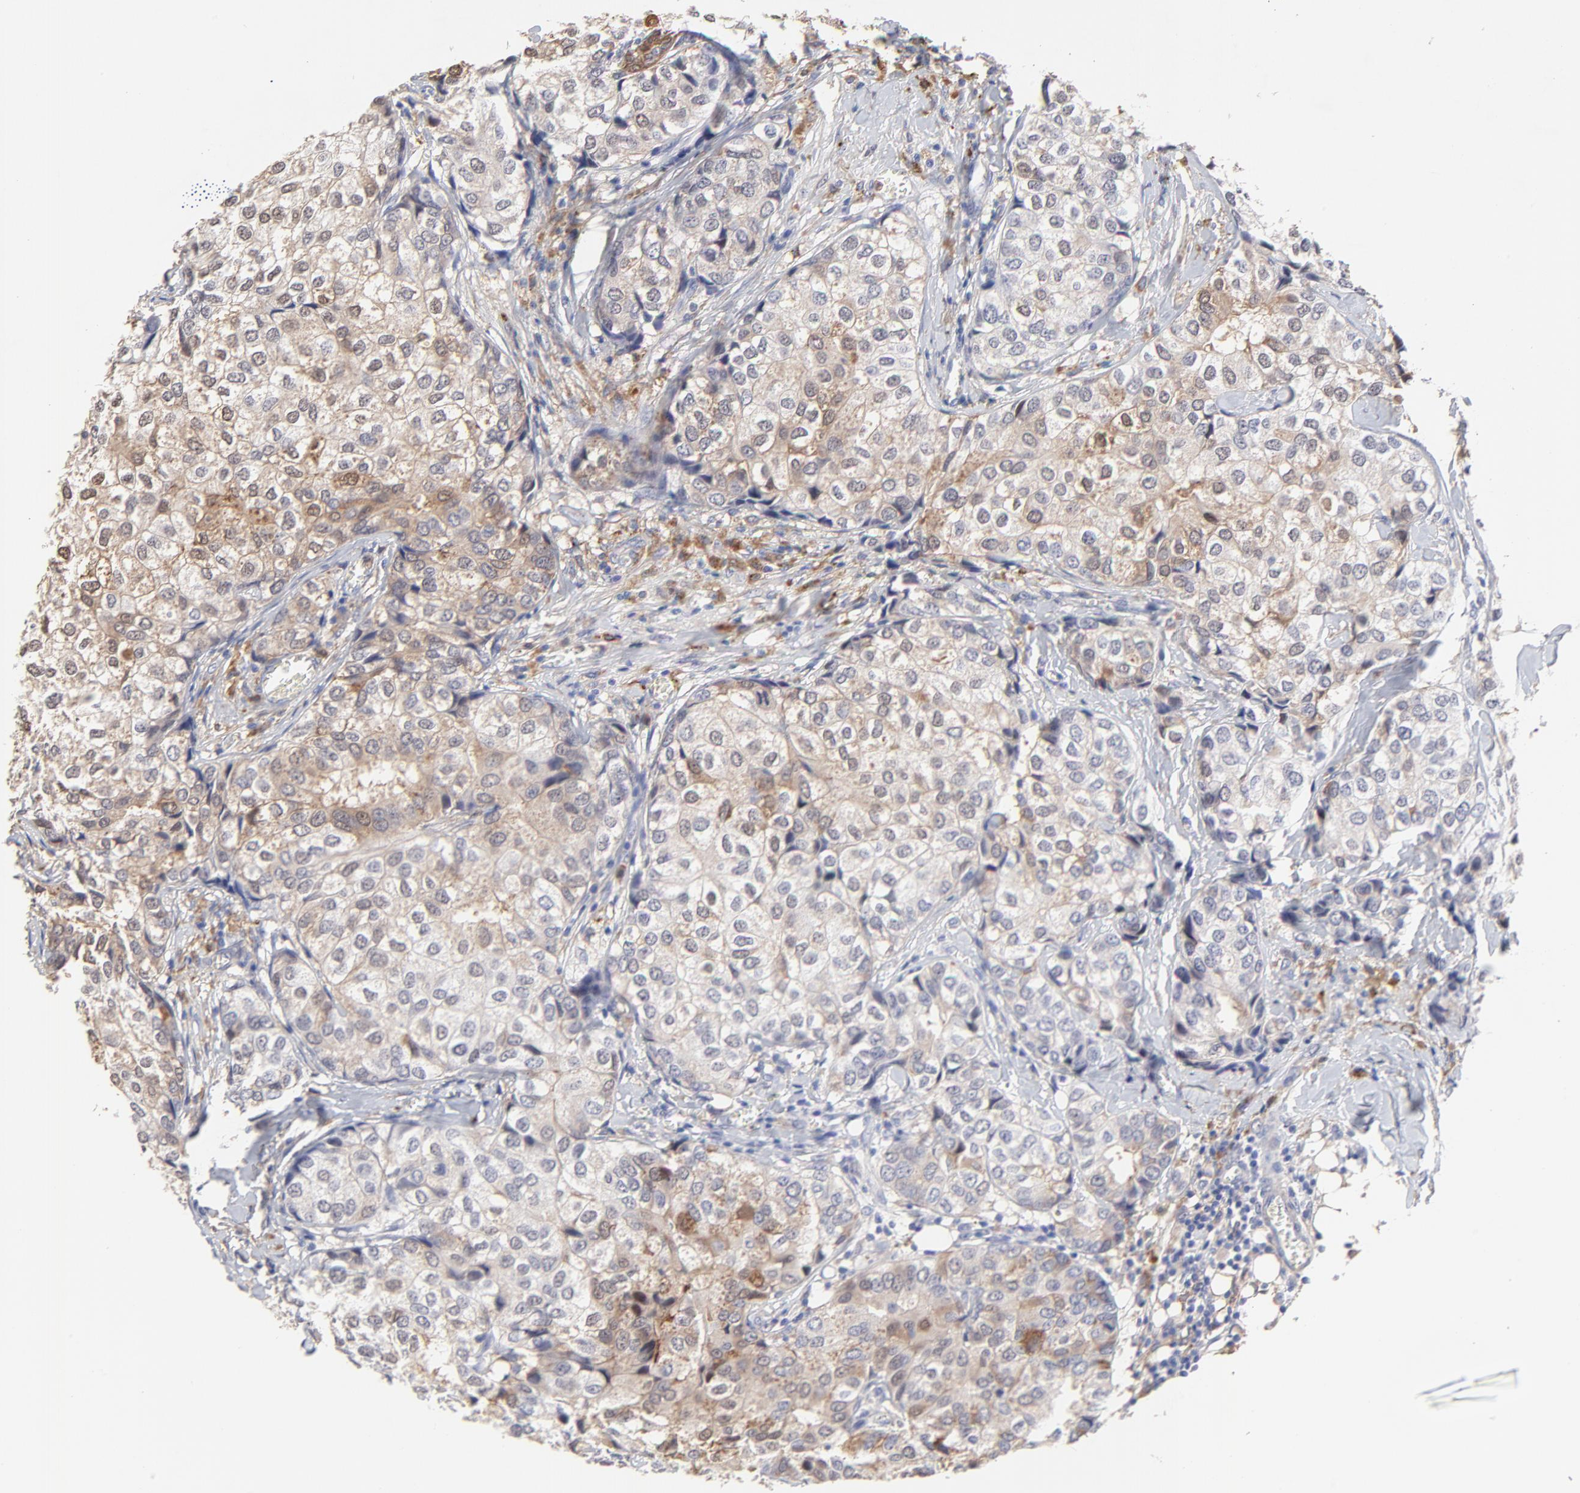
{"staining": {"intensity": "moderate", "quantity": "25%-75%", "location": "cytoplasmic/membranous"}, "tissue": "breast cancer", "cell_type": "Tumor cells", "image_type": "cancer", "snomed": [{"axis": "morphology", "description": "Duct carcinoma"}, {"axis": "topography", "description": "Breast"}], "caption": "Breast cancer stained with DAB (3,3'-diaminobenzidine) immunohistochemistry exhibits medium levels of moderate cytoplasmic/membranous positivity in about 25%-75% of tumor cells.", "gene": "SMARCA1", "patient": {"sex": "female", "age": 68}}